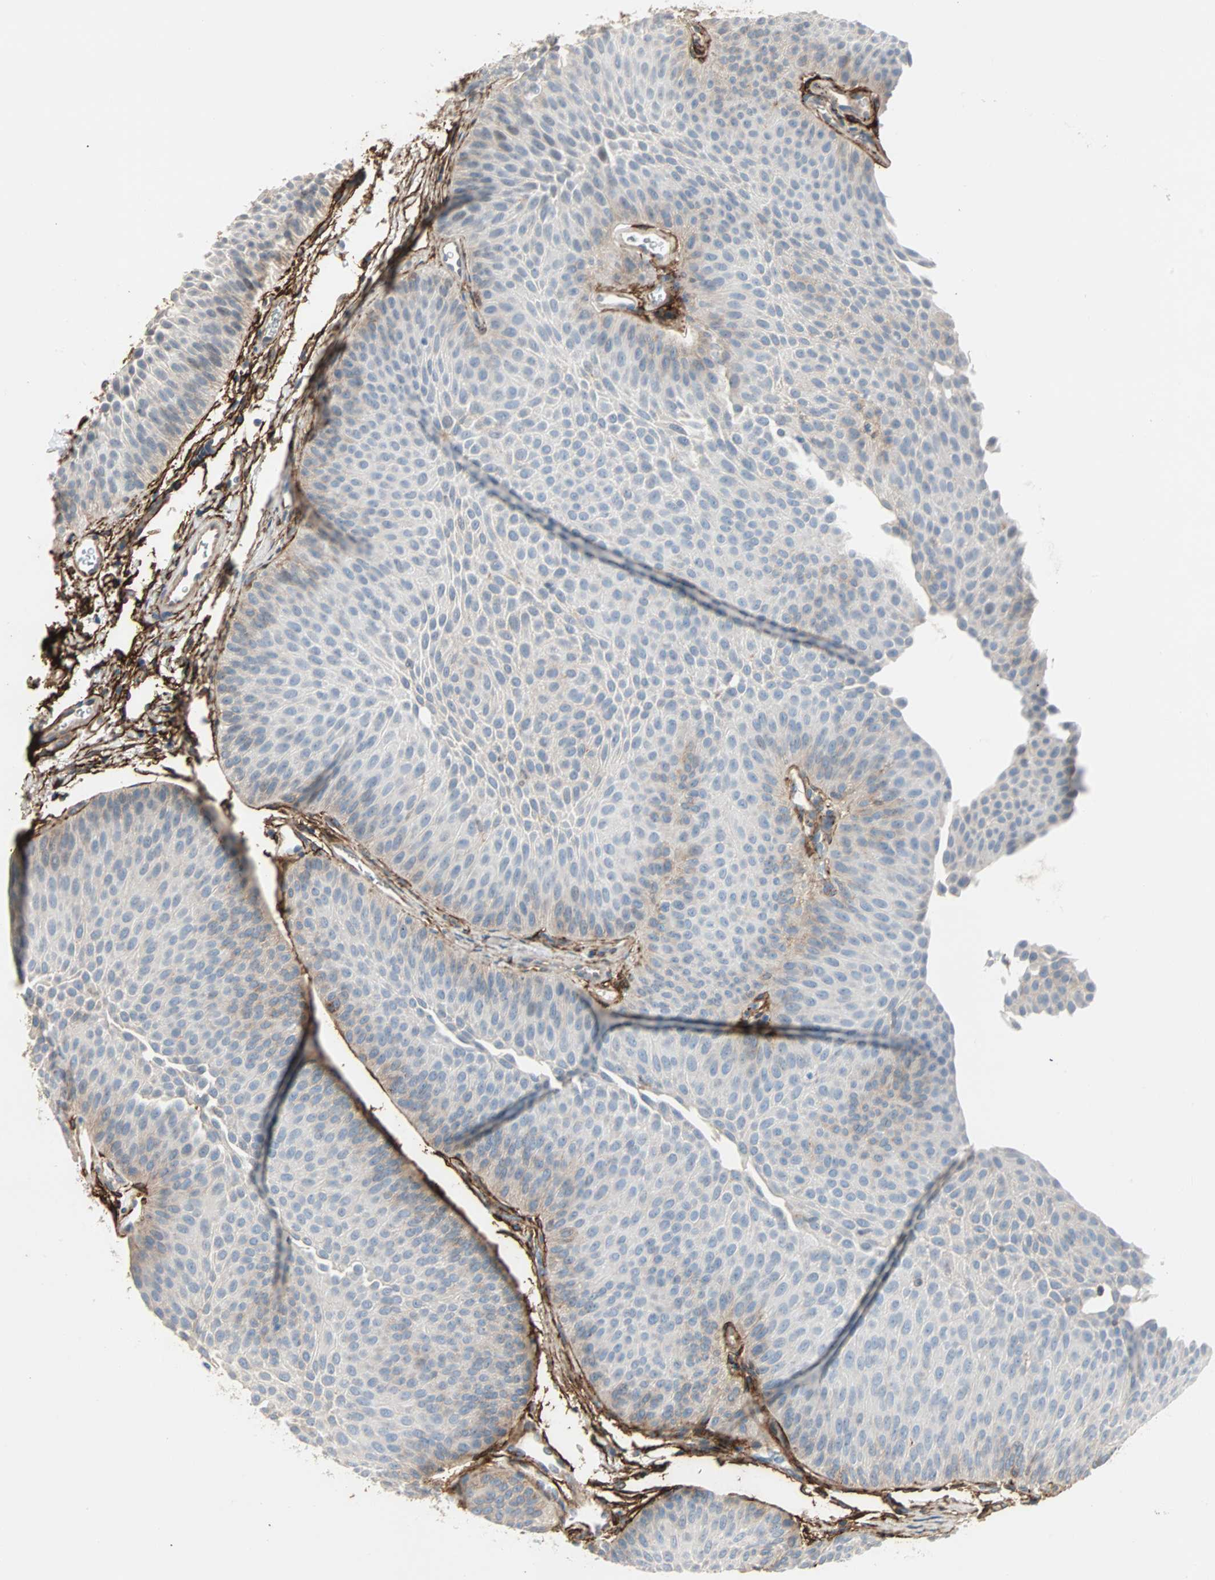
{"staining": {"intensity": "weak", "quantity": "25%-75%", "location": "cytoplasmic/membranous"}, "tissue": "urothelial cancer", "cell_type": "Tumor cells", "image_type": "cancer", "snomed": [{"axis": "morphology", "description": "Urothelial carcinoma, Low grade"}, {"axis": "topography", "description": "Urinary bladder"}], "caption": "The photomicrograph displays staining of urothelial cancer, revealing weak cytoplasmic/membranous protein positivity (brown color) within tumor cells.", "gene": "EPB41L2", "patient": {"sex": "female", "age": 60}}